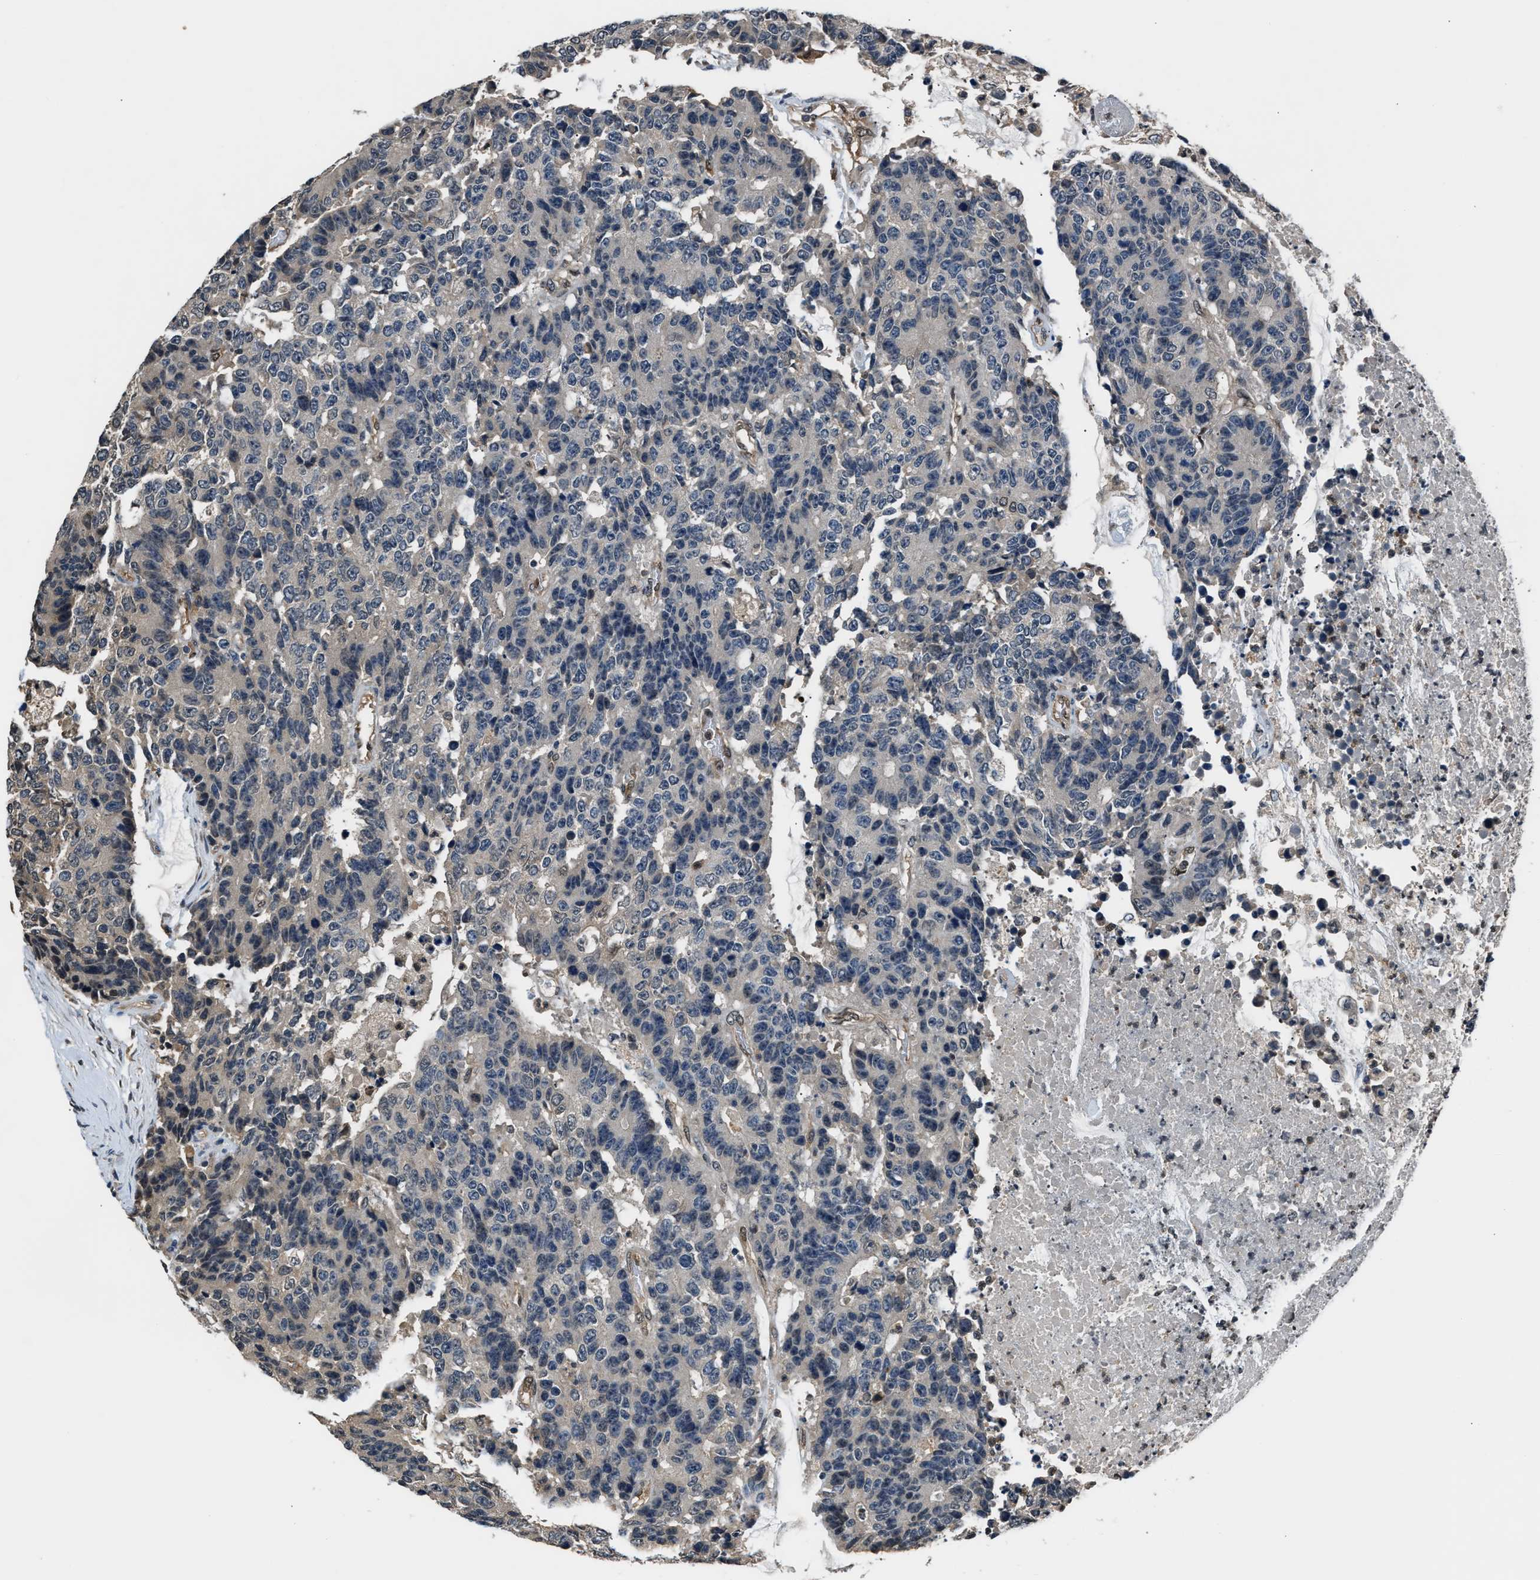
{"staining": {"intensity": "weak", "quantity": "25%-75%", "location": "cytoplasmic/membranous"}, "tissue": "colorectal cancer", "cell_type": "Tumor cells", "image_type": "cancer", "snomed": [{"axis": "morphology", "description": "Adenocarcinoma, NOS"}, {"axis": "topography", "description": "Colon"}], "caption": "Protein staining displays weak cytoplasmic/membranous expression in about 25%-75% of tumor cells in adenocarcinoma (colorectal).", "gene": "TP53I3", "patient": {"sex": "female", "age": 86}}